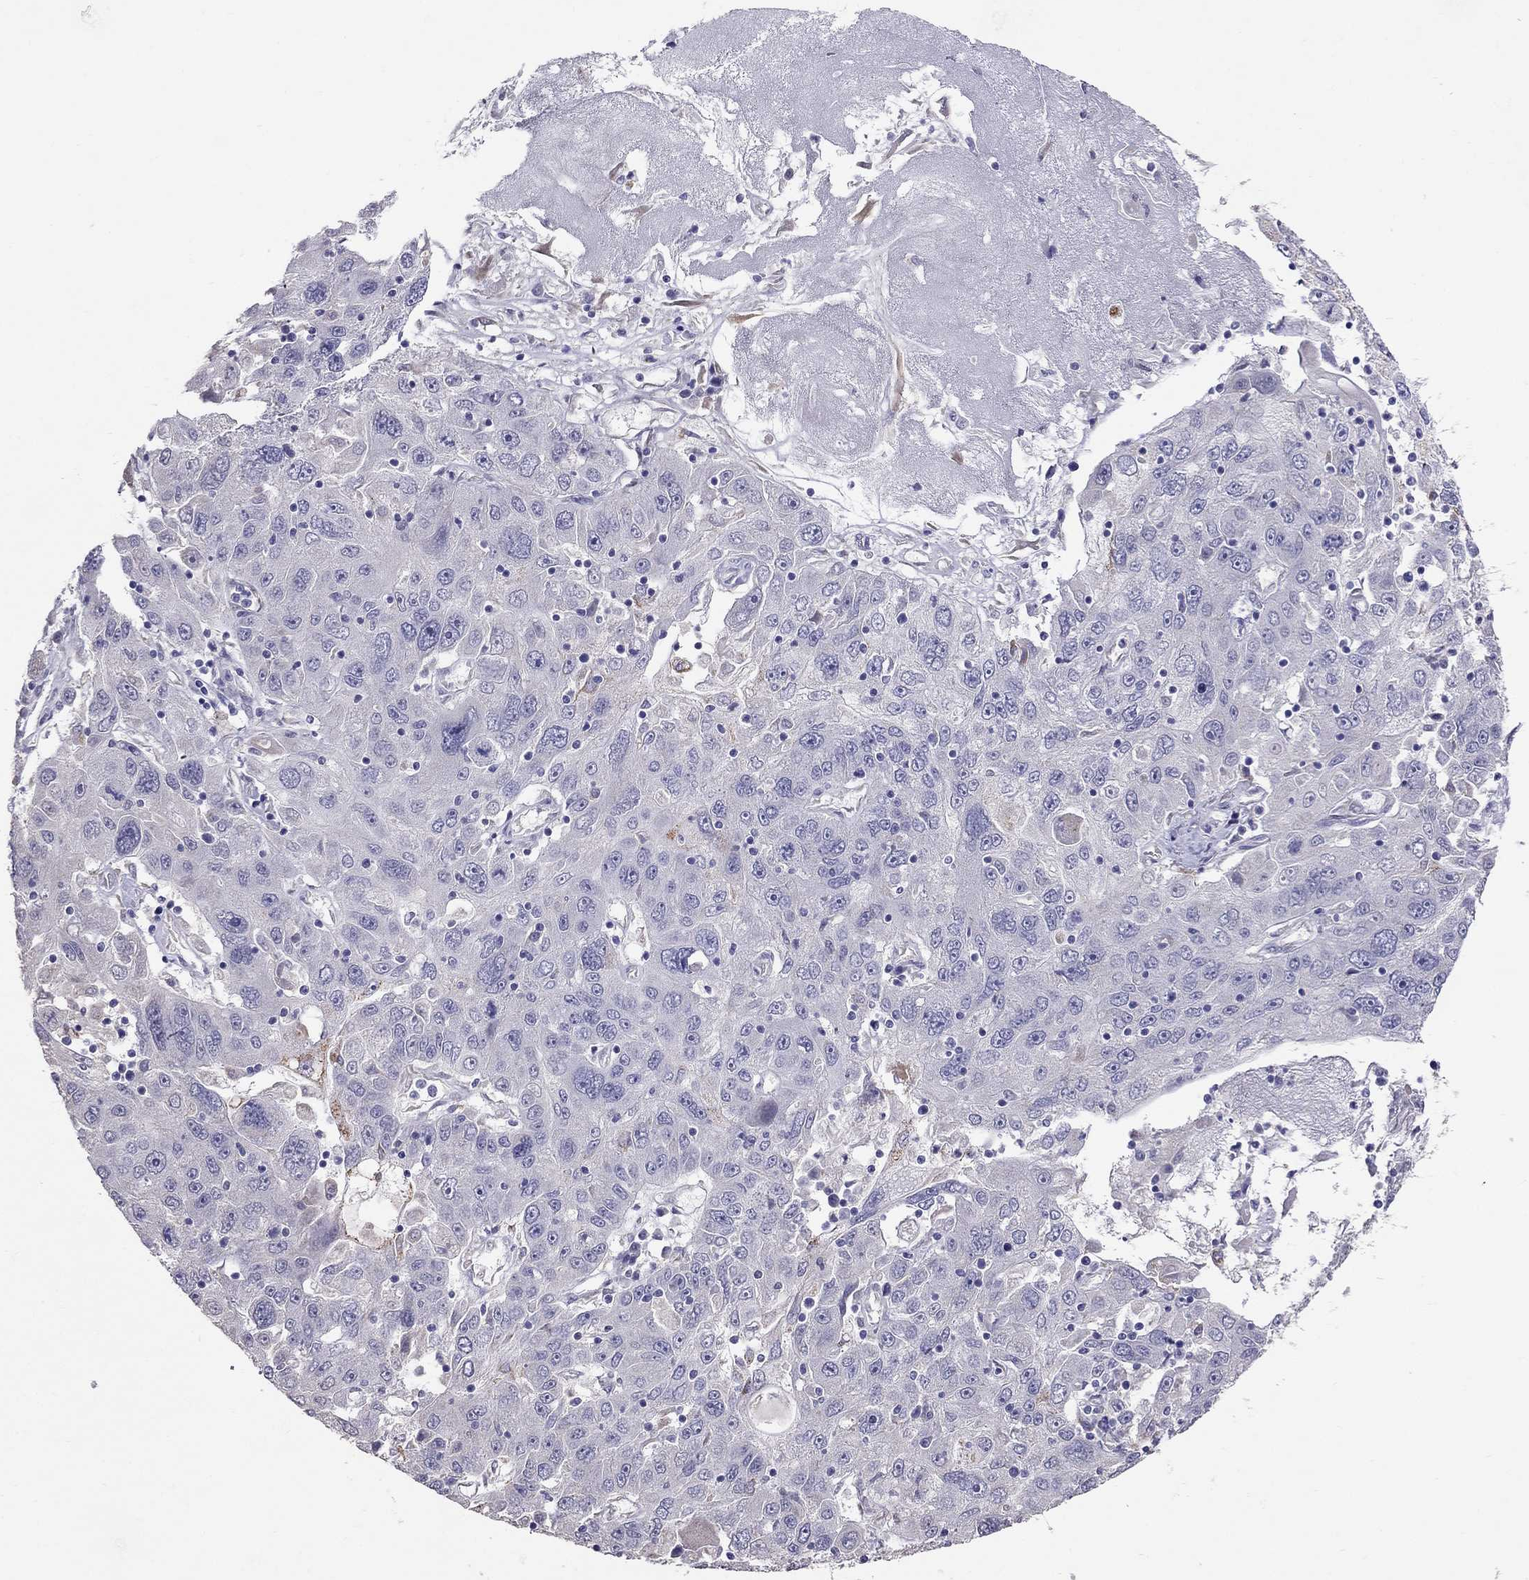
{"staining": {"intensity": "negative", "quantity": "none", "location": "none"}, "tissue": "stomach cancer", "cell_type": "Tumor cells", "image_type": "cancer", "snomed": [{"axis": "morphology", "description": "Adenocarcinoma, NOS"}, {"axis": "topography", "description": "Stomach"}], "caption": "Immunohistochemistry histopathology image of stomach adenocarcinoma stained for a protein (brown), which reveals no staining in tumor cells.", "gene": "MYO3B", "patient": {"sex": "male", "age": 56}}